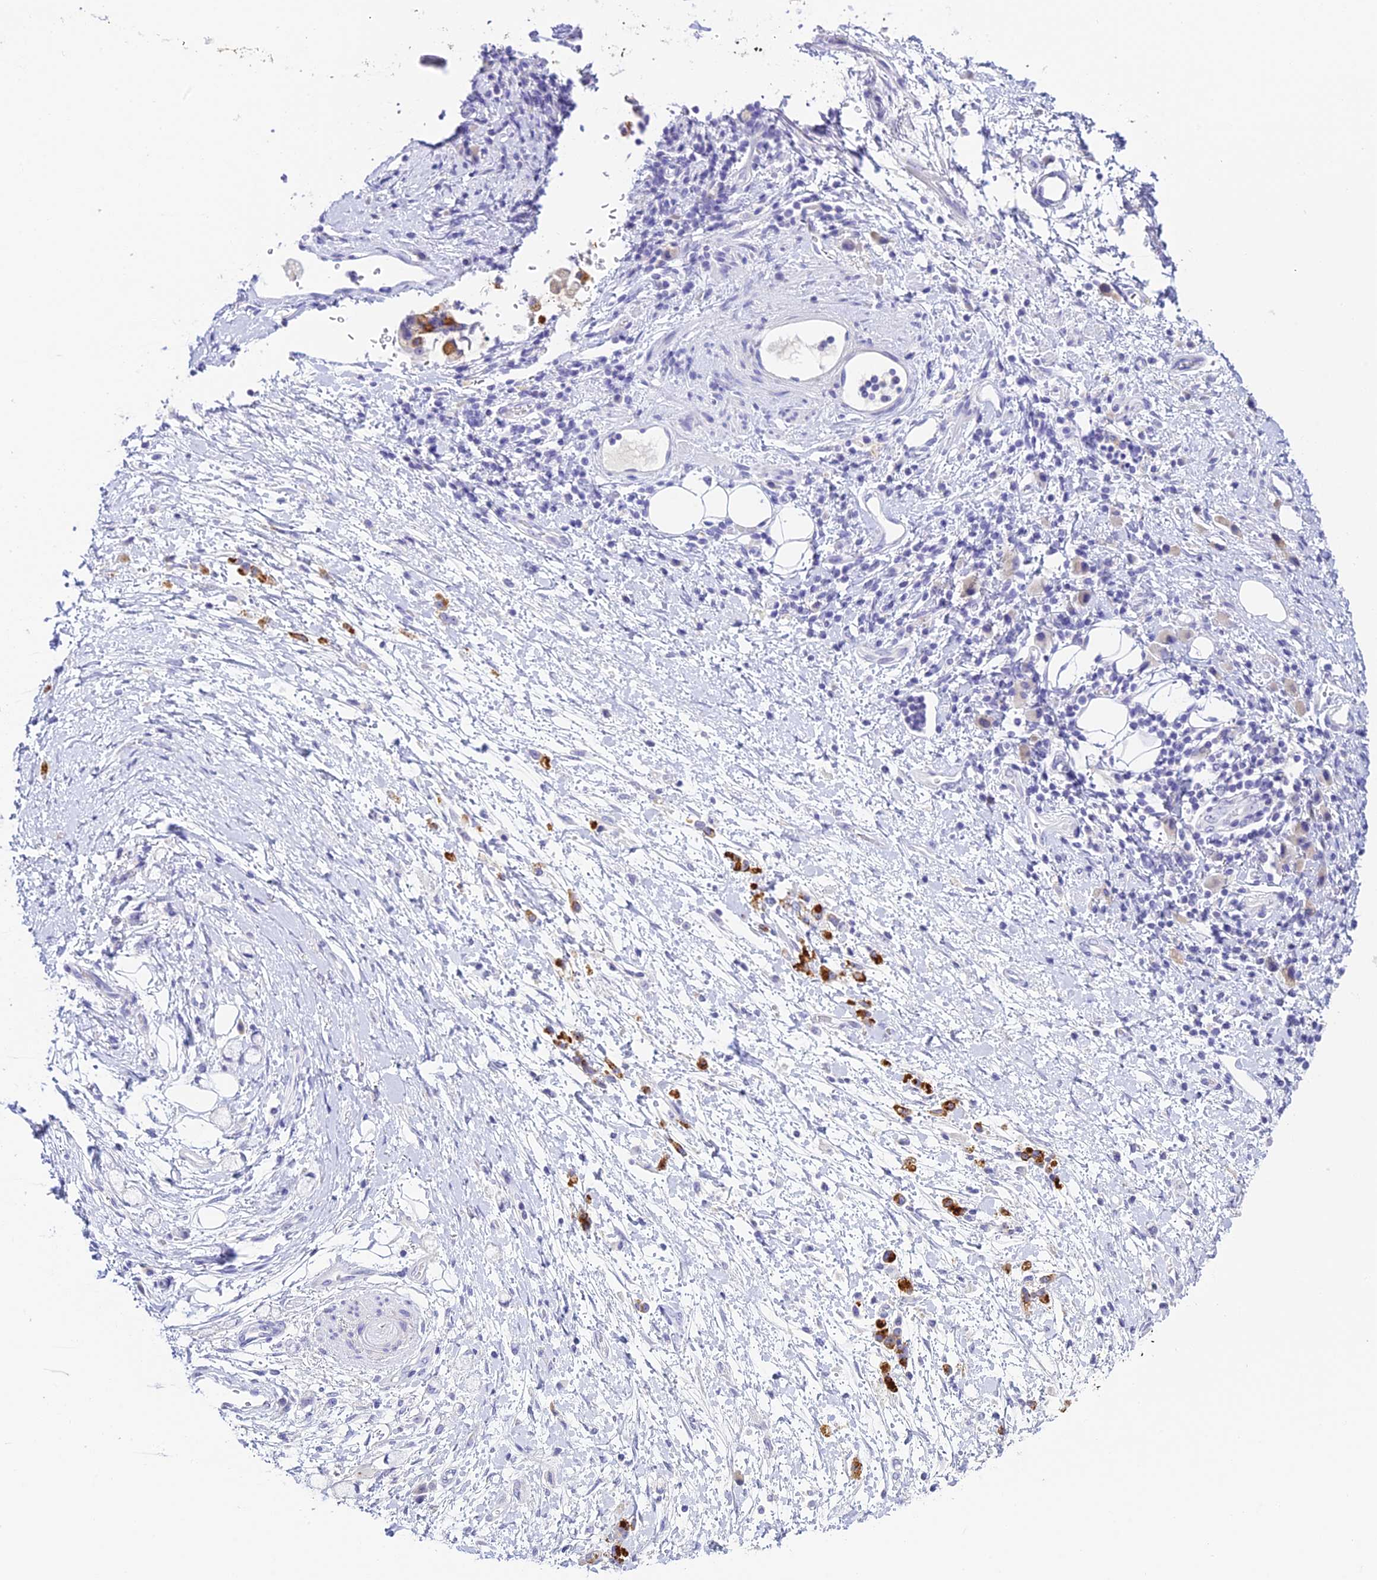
{"staining": {"intensity": "moderate", "quantity": ">75%", "location": "cytoplasmic/membranous"}, "tissue": "stomach cancer", "cell_type": "Tumor cells", "image_type": "cancer", "snomed": [{"axis": "morphology", "description": "Adenocarcinoma, NOS"}, {"axis": "topography", "description": "Stomach"}], "caption": "The histopathology image exhibits a brown stain indicating the presence of a protein in the cytoplasmic/membranous of tumor cells in adenocarcinoma (stomach).", "gene": "C12orf29", "patient": {"sex": "female", "age": 60}}